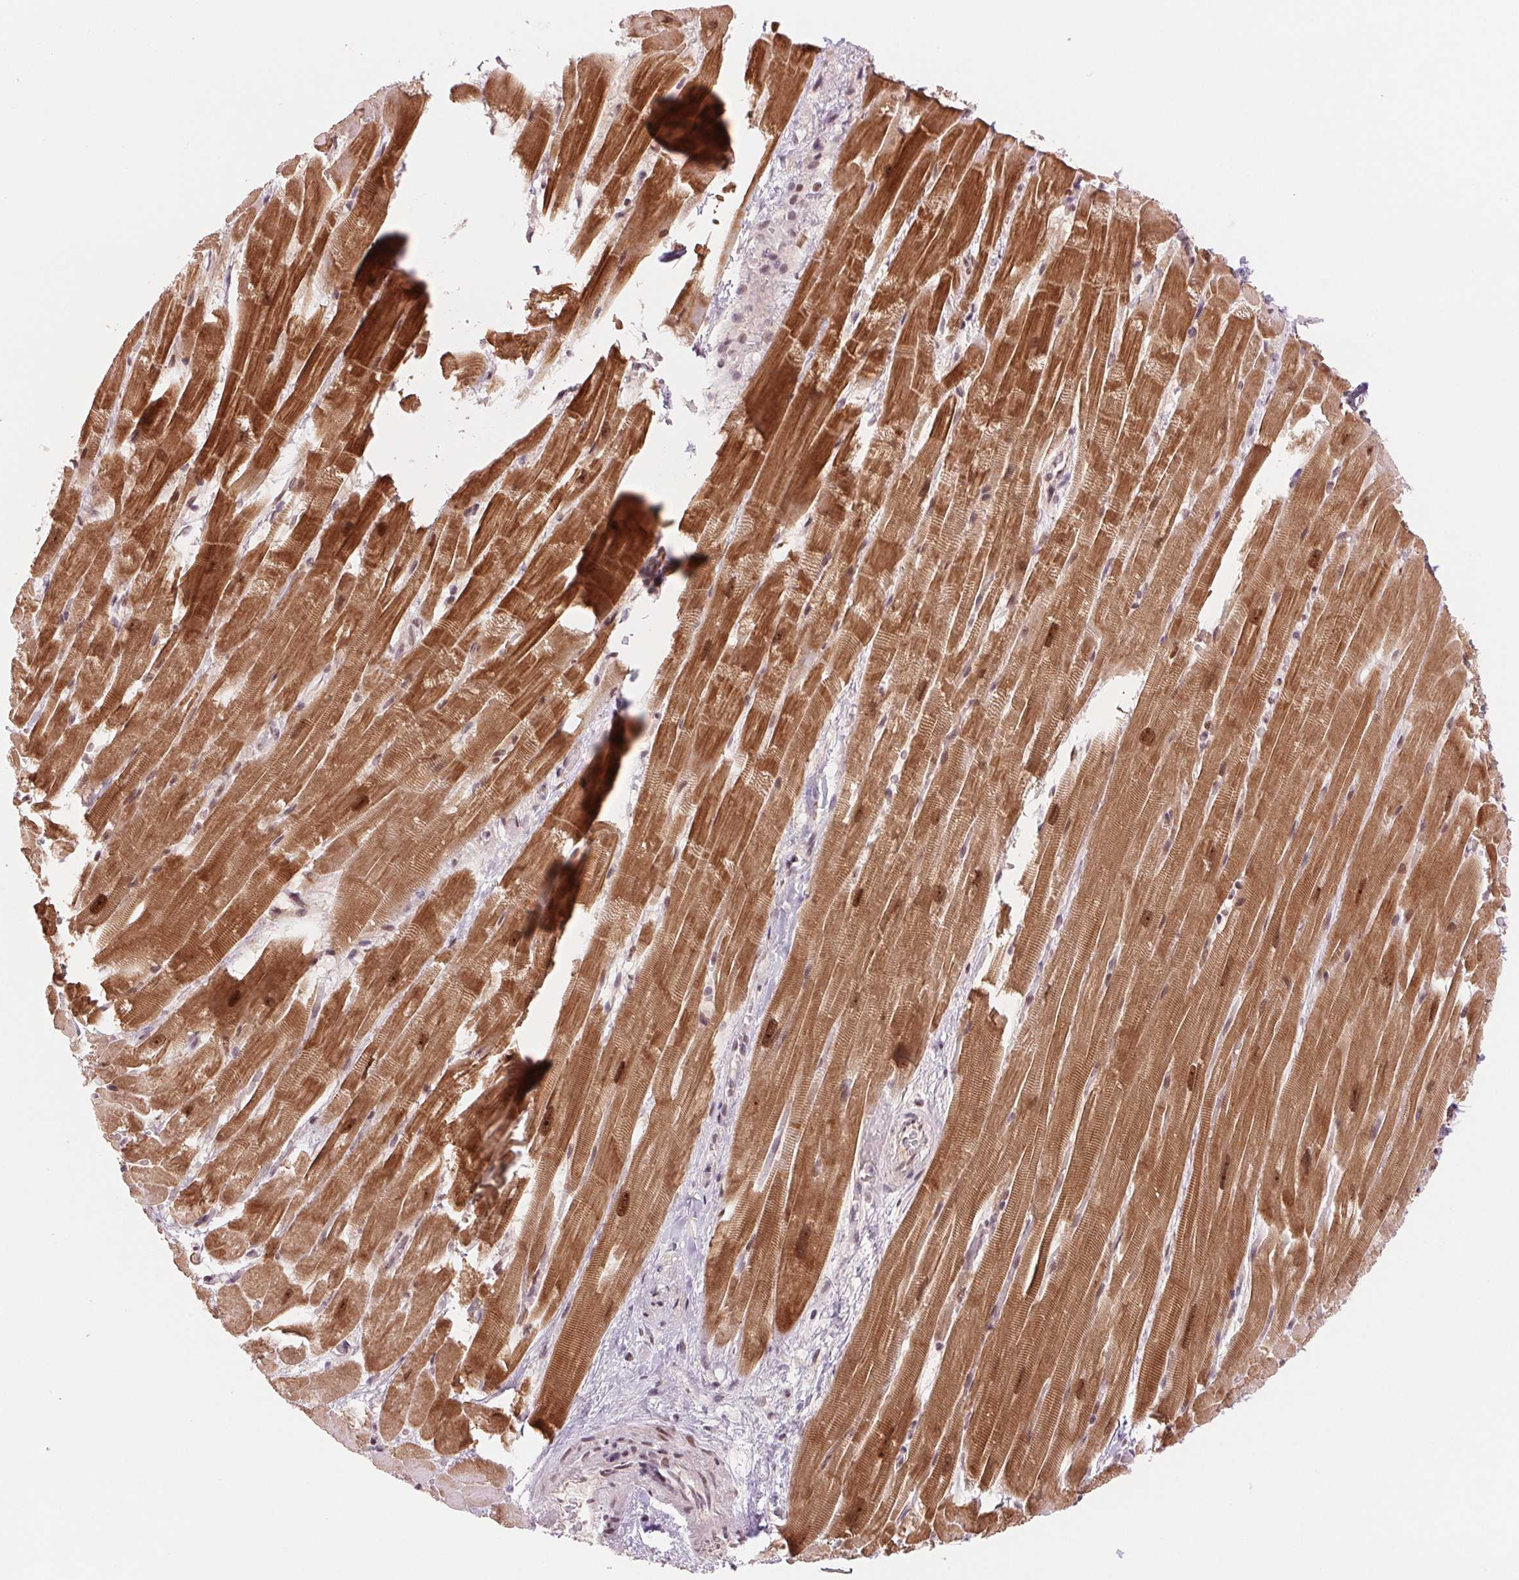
{"staining": {"intensity": "strong", "quantity": ">75%", "location": "cytoplasmic/membranous,nuclear"}, "tissue": "heart muscle", "cell_type": "Cardiomyocytes", "image_type": "normal", "snomed": [{"axis": "morphology", "description": "Normal tissue, NOS"}, {"axis": "topography", "description": "Heart"}], "caption": "The photomicrograph displays a brown stain indicating the presence of a protein in the cytoplasmic/membranous,nuclear of cardiomyocytes in heart muscle.", "gene": "DNAJB6", "patient": {"sex": "male", "age": 37}}